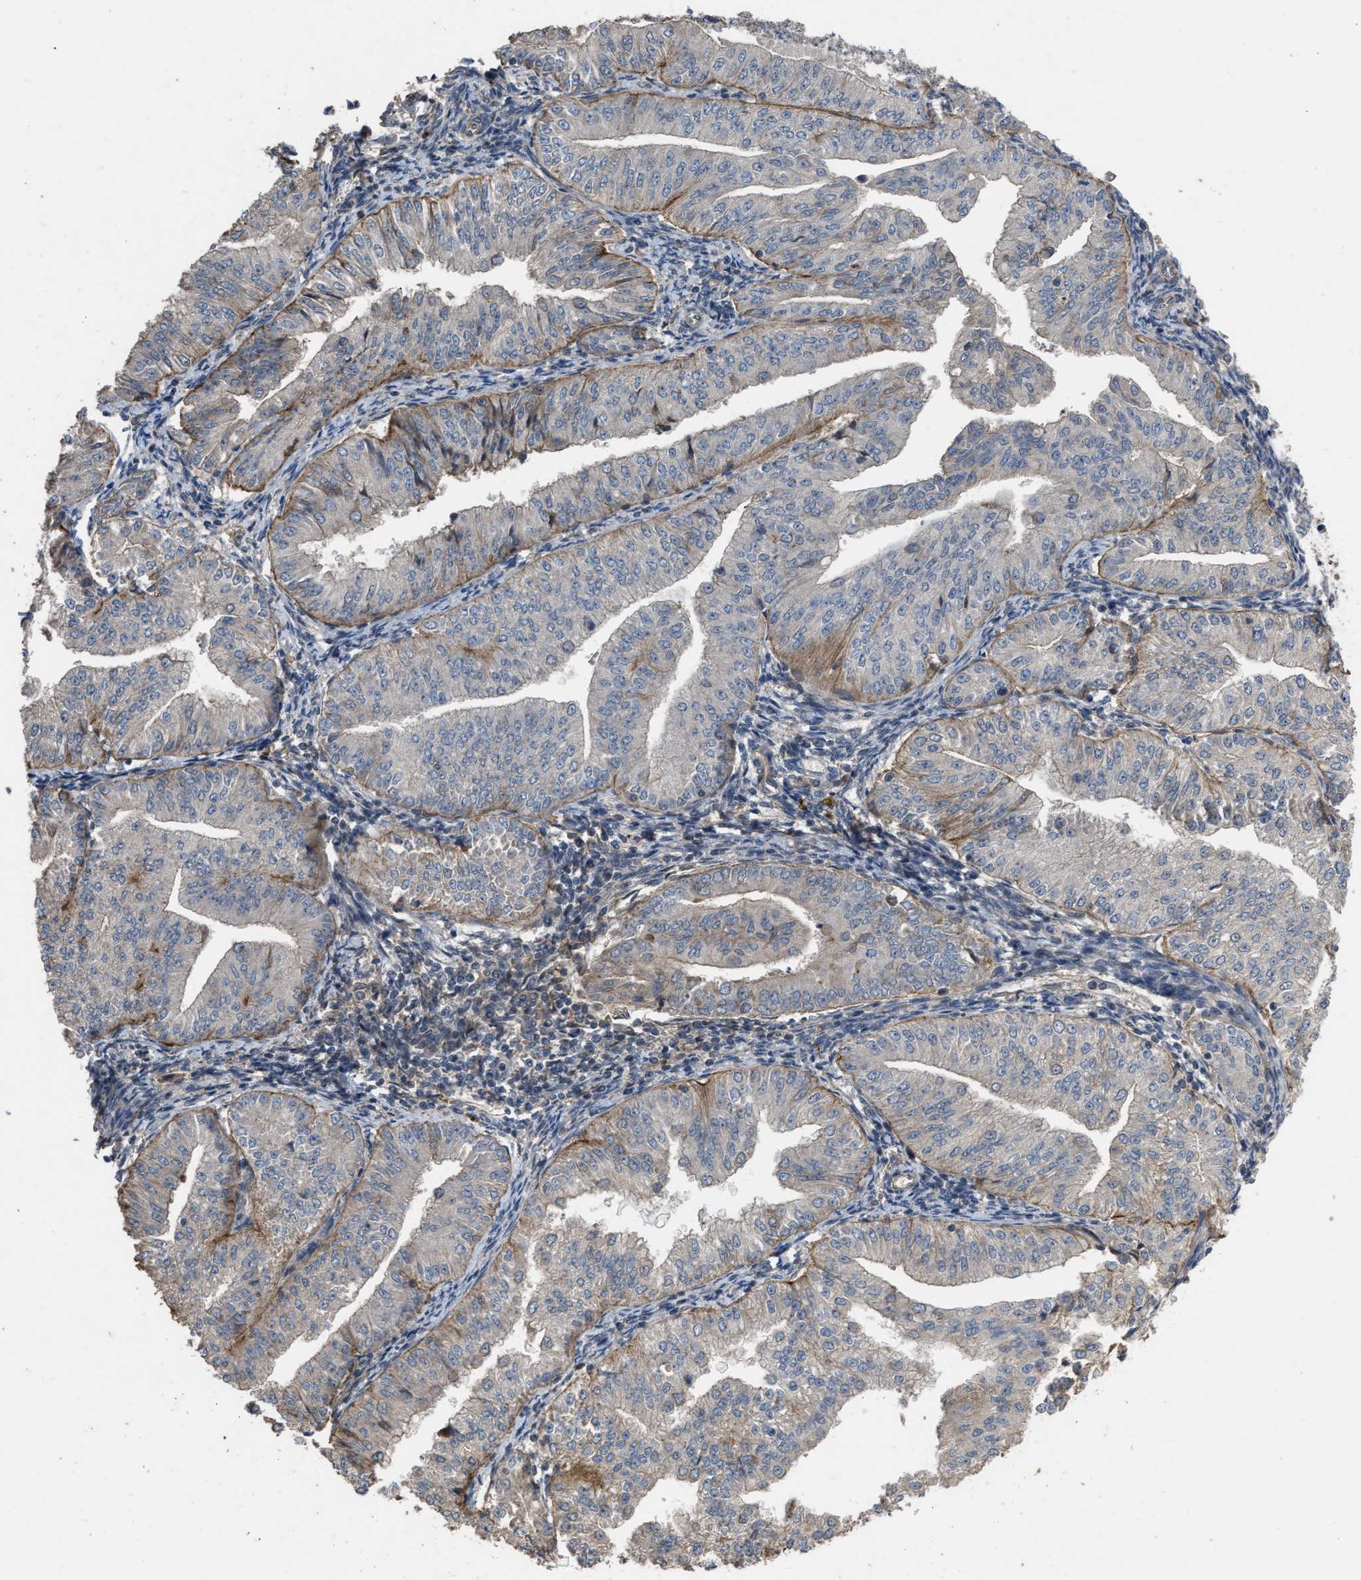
{"staining": {"intensity": "negative", "quantity": "none", "location": "none"}, "tissue": "endometrial cancer", "cell_type": "Tumor cells", "image_type": "cancer", "snomed": [{"axis": "morphology", "description": "Normal tissue, NOS"}, {"axis": "morphology", "description": "Adenocarcinoma, NOS"}, {"axis": "topography", "description": "Endometrium"}], "caption": "High power microscopy histopathology image of an immunohistochemistry (IHC) micrograph of endometrial cancer (adenocarcinoma), revealing no significant expression in tumor cells.", "gene": "UTRN", "patient": {"sex": "female", "age": 53}}